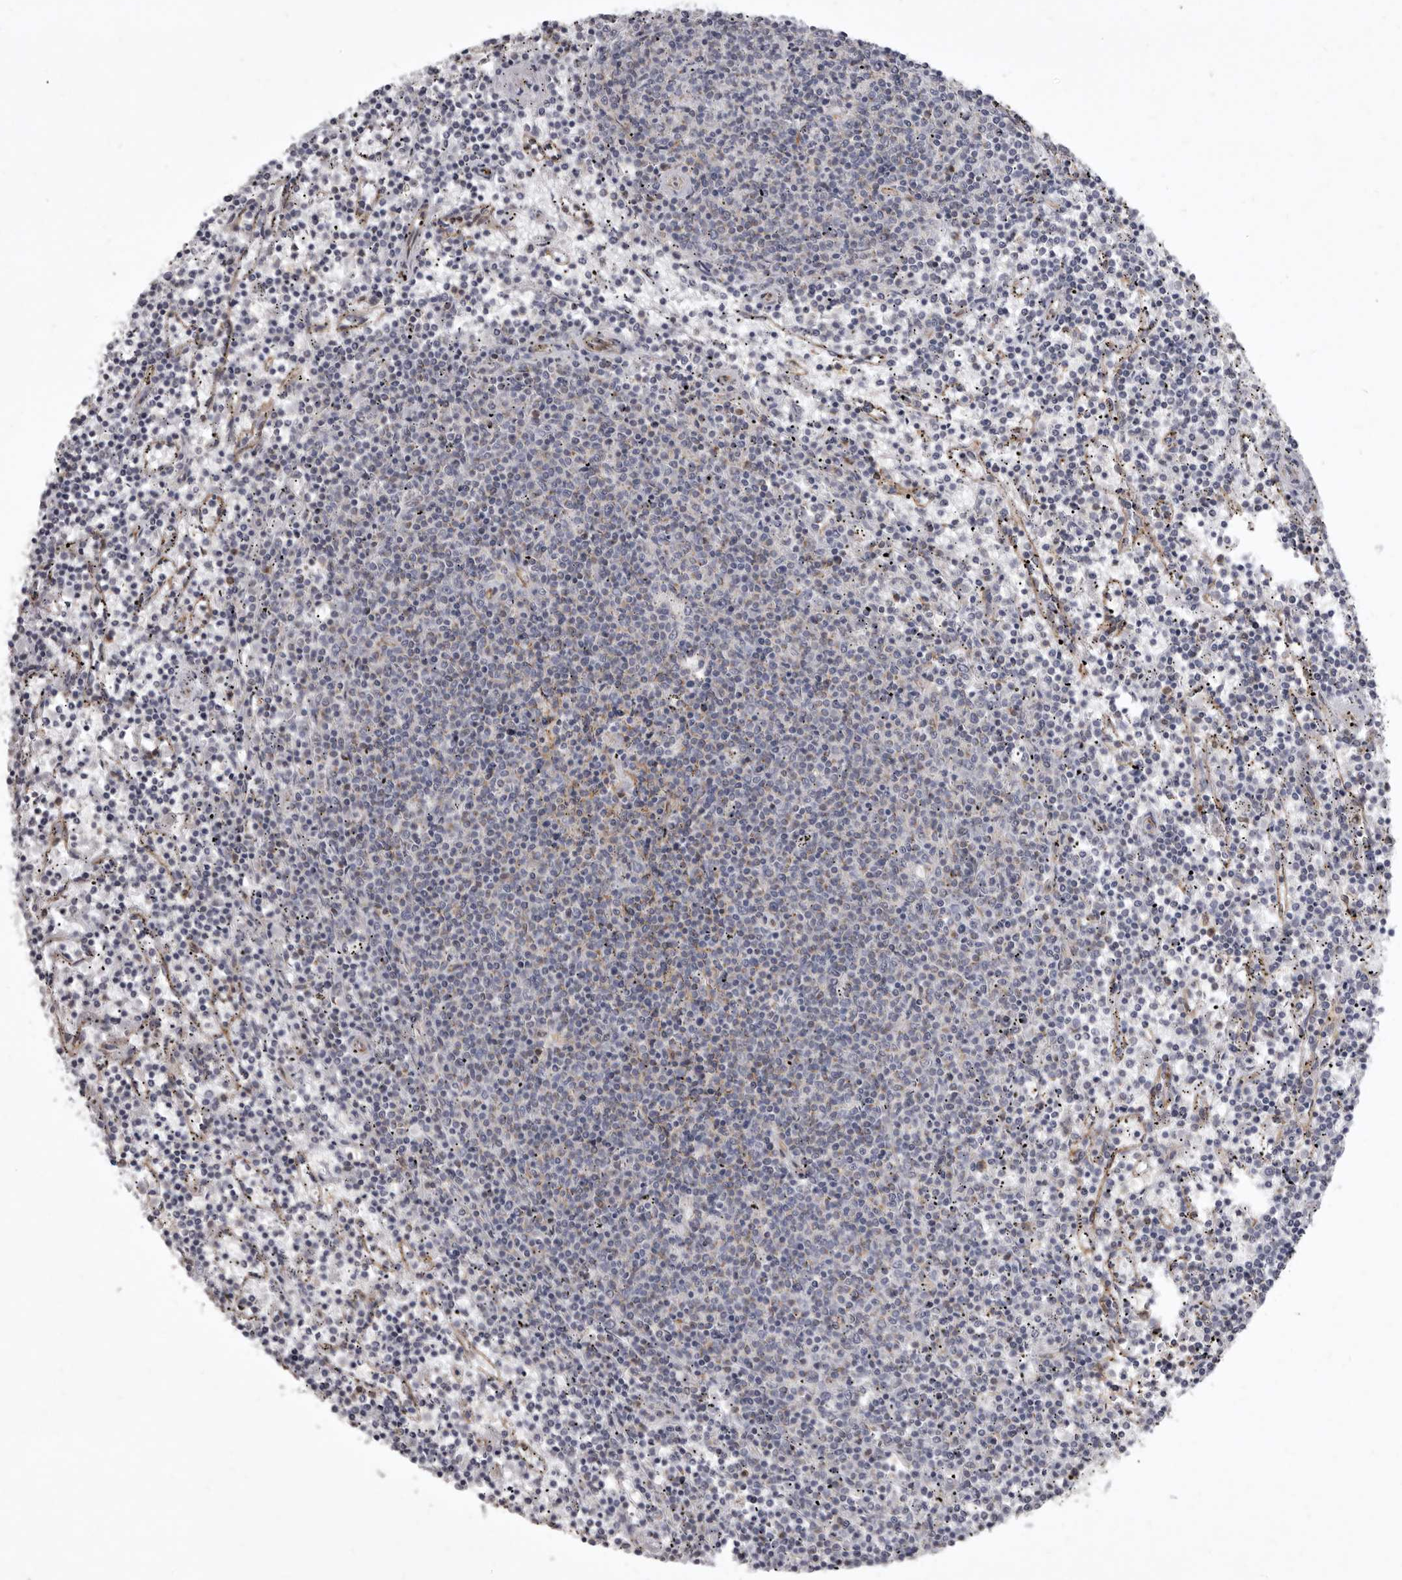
{"staining": {"intensity": "negative", "quantity": "none", "location": "none"}, "tissue": "lymphoma", "cell_type": "Tumor cells", "image_type": "cancer", "snomed": [{"axis": "morphology", "description": "Malignant lymphoma, non-Hodgkin's type, Low grade"}, {"axis": "topography", "description": "Spleen"}], "caption": "A histopathology image of malignant lymphoma, non-Hodgkin's type (low-grade) stained for a protein reveals no brown staining in tumor cells. Brightfield microscopy of immunohistochemistry stained with DAB (3,3'-diaminobenzidine) (brown) and hematoxylin (blue), captured at high magnification.", "gene": "P2RX6", "patient": {"sex": "female", "age": 50}}